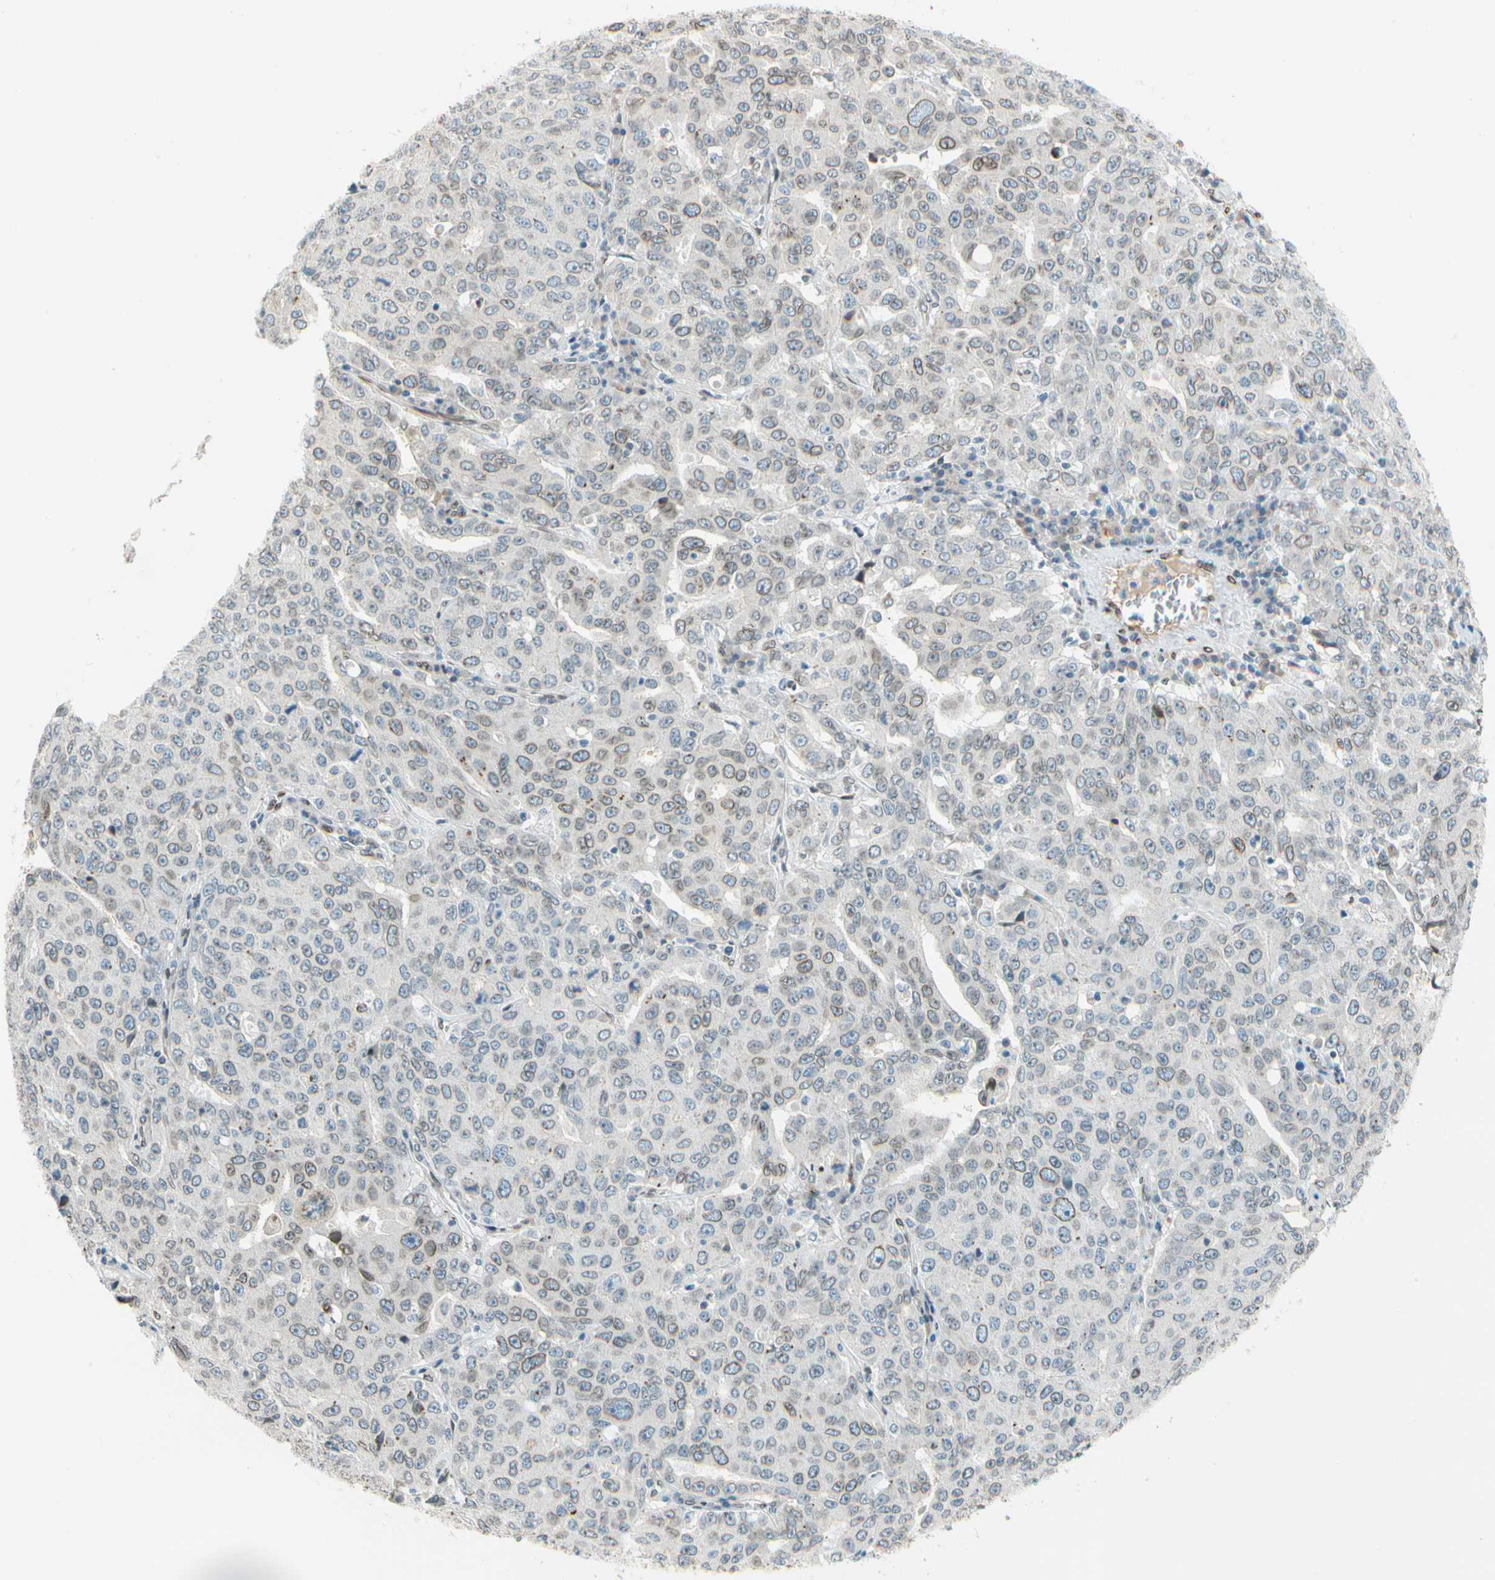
{"staining": {"intensity": "weak", "quantity": "<25%", "location": "cytoplasmic/membranous,nuclear"}, "tissue": "ovarian cancer", "cell_type": "Tumor cells", "image_type": "cancer", "snomed": [{"axis": "morphology", "description": "Carcinoma, endometroid"}, {"axis": "topography", "description": "Ovary"}], "caption": "Immunohistochemical staining of human ovarian cancer displays no significant expression in tumor cells. (DAB (3,3'-diaminobenzidine) IHC with hematoxylin counter stain).", "gene": "SUN1", "patient": {"sex": "female", "age": 62}}